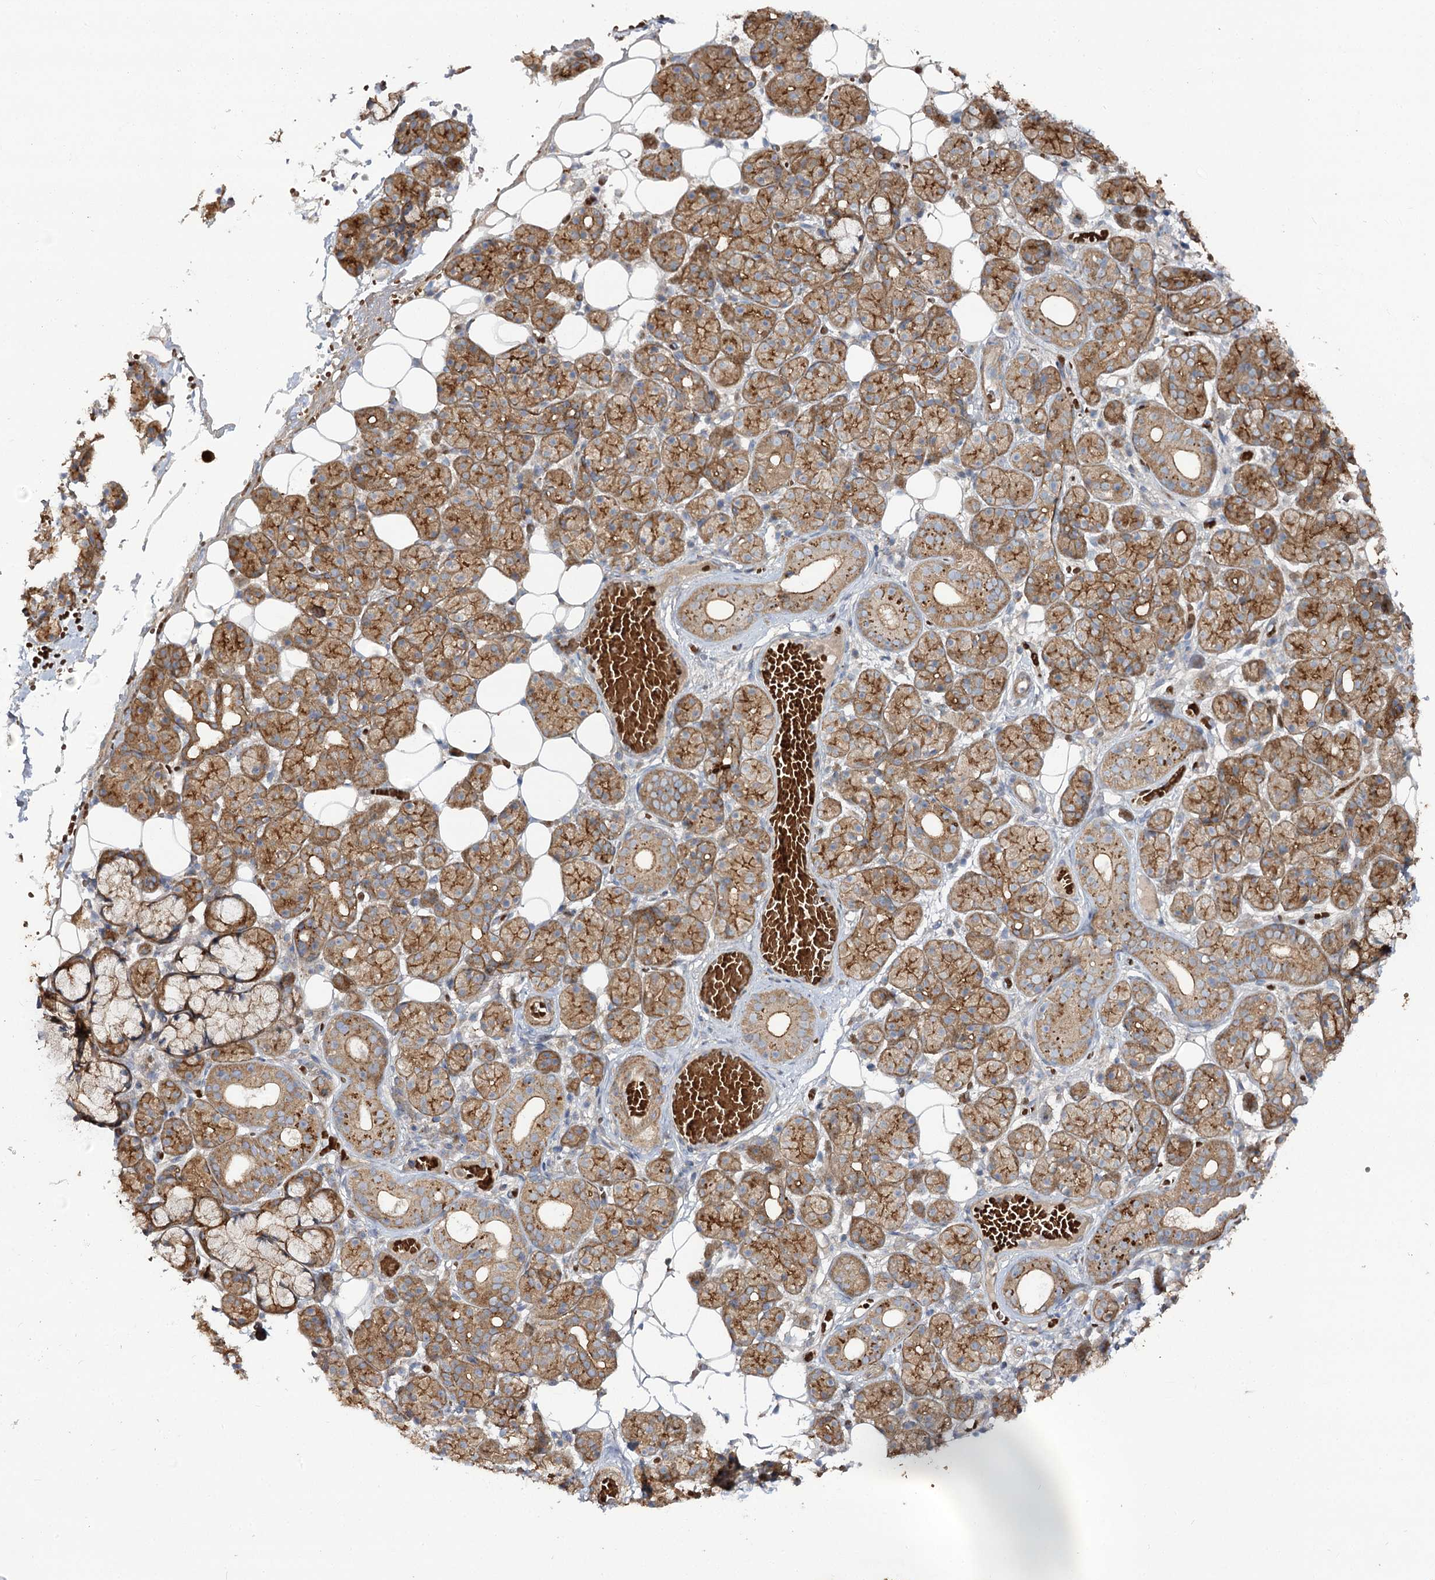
{"staining": {"intensity": "strong", "quantity": "25%-75%", "location": "cytoplasmic/membranous"}, "tissue": "salivary gland", "cell_type": "Glandular cells", "image_type": "normal", "snomed": [{"axis": "morphology", "description": "Normal tissue, NOS"}, {"axis": "topography", "description": "Salivary gland"}], "caption": "Protein expression by IHC demonstrates strong cytoplasmic/membranous positivity in about 25%-75% of glandular cells in normal salivary gland. (brown staining indicates protein expression, while blue staining denotes nuclei).", "gene": "KIAA0825", "patient": {"sex": "male", "age": 63}}